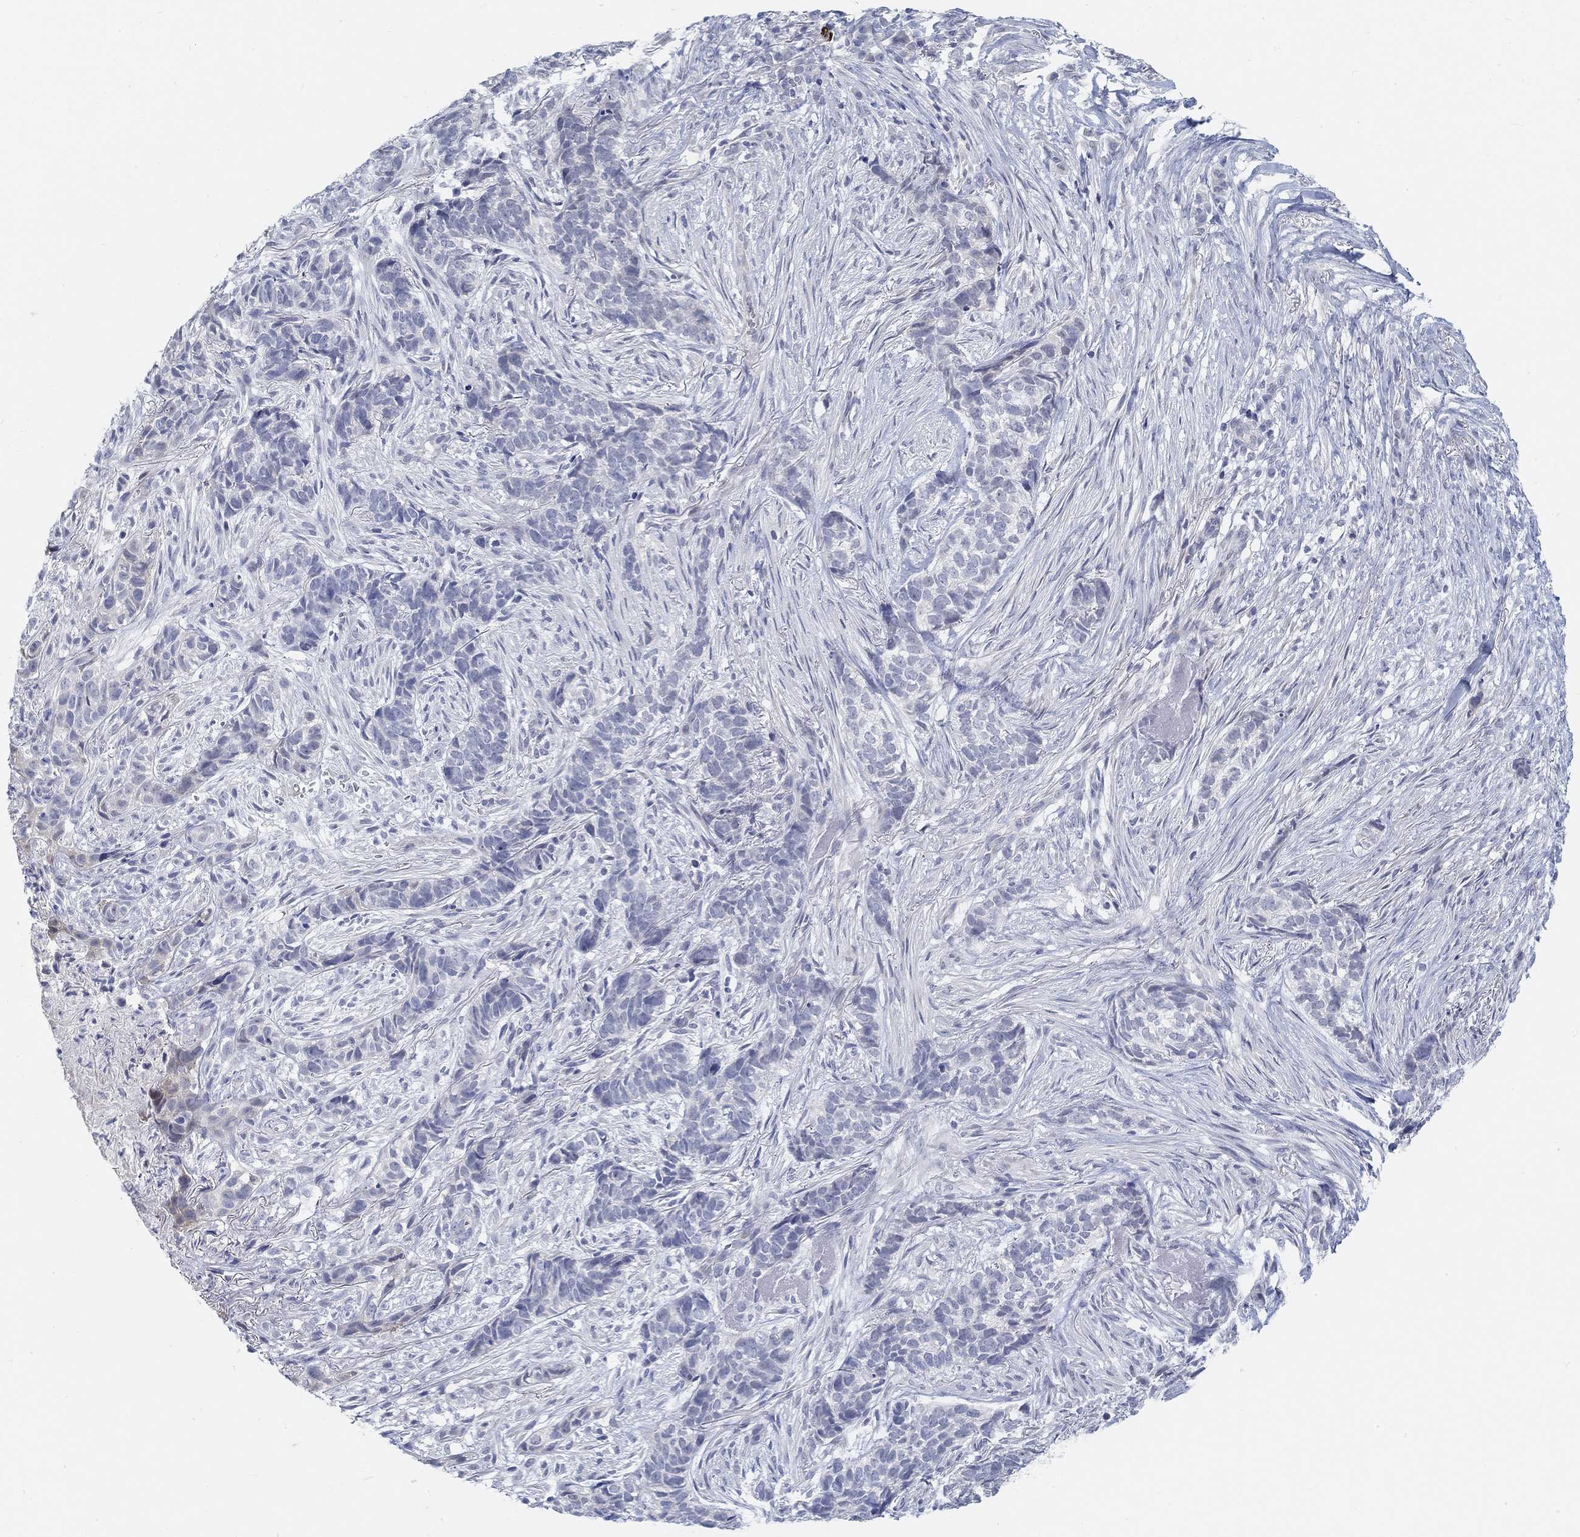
{"staining": {"intensity": "negative", "quantity": "none", "location": "none"}, "tissue": "skin cancer", "cell_type": "Tumor cells", "image_type": "cancer", "snomed": [{"axis": "morphology", "description": "Basal cell carcinoma"}, {"axis": "topography", "description": "Skin"}], "caption": "The IHC micrograph has no significant expression in tumor cells of skin basal cell carcinoma tissue. (DAB IHC, high magnification).", "gene": "SNTG2", "patient": {"sex": "female", "age": 69}}